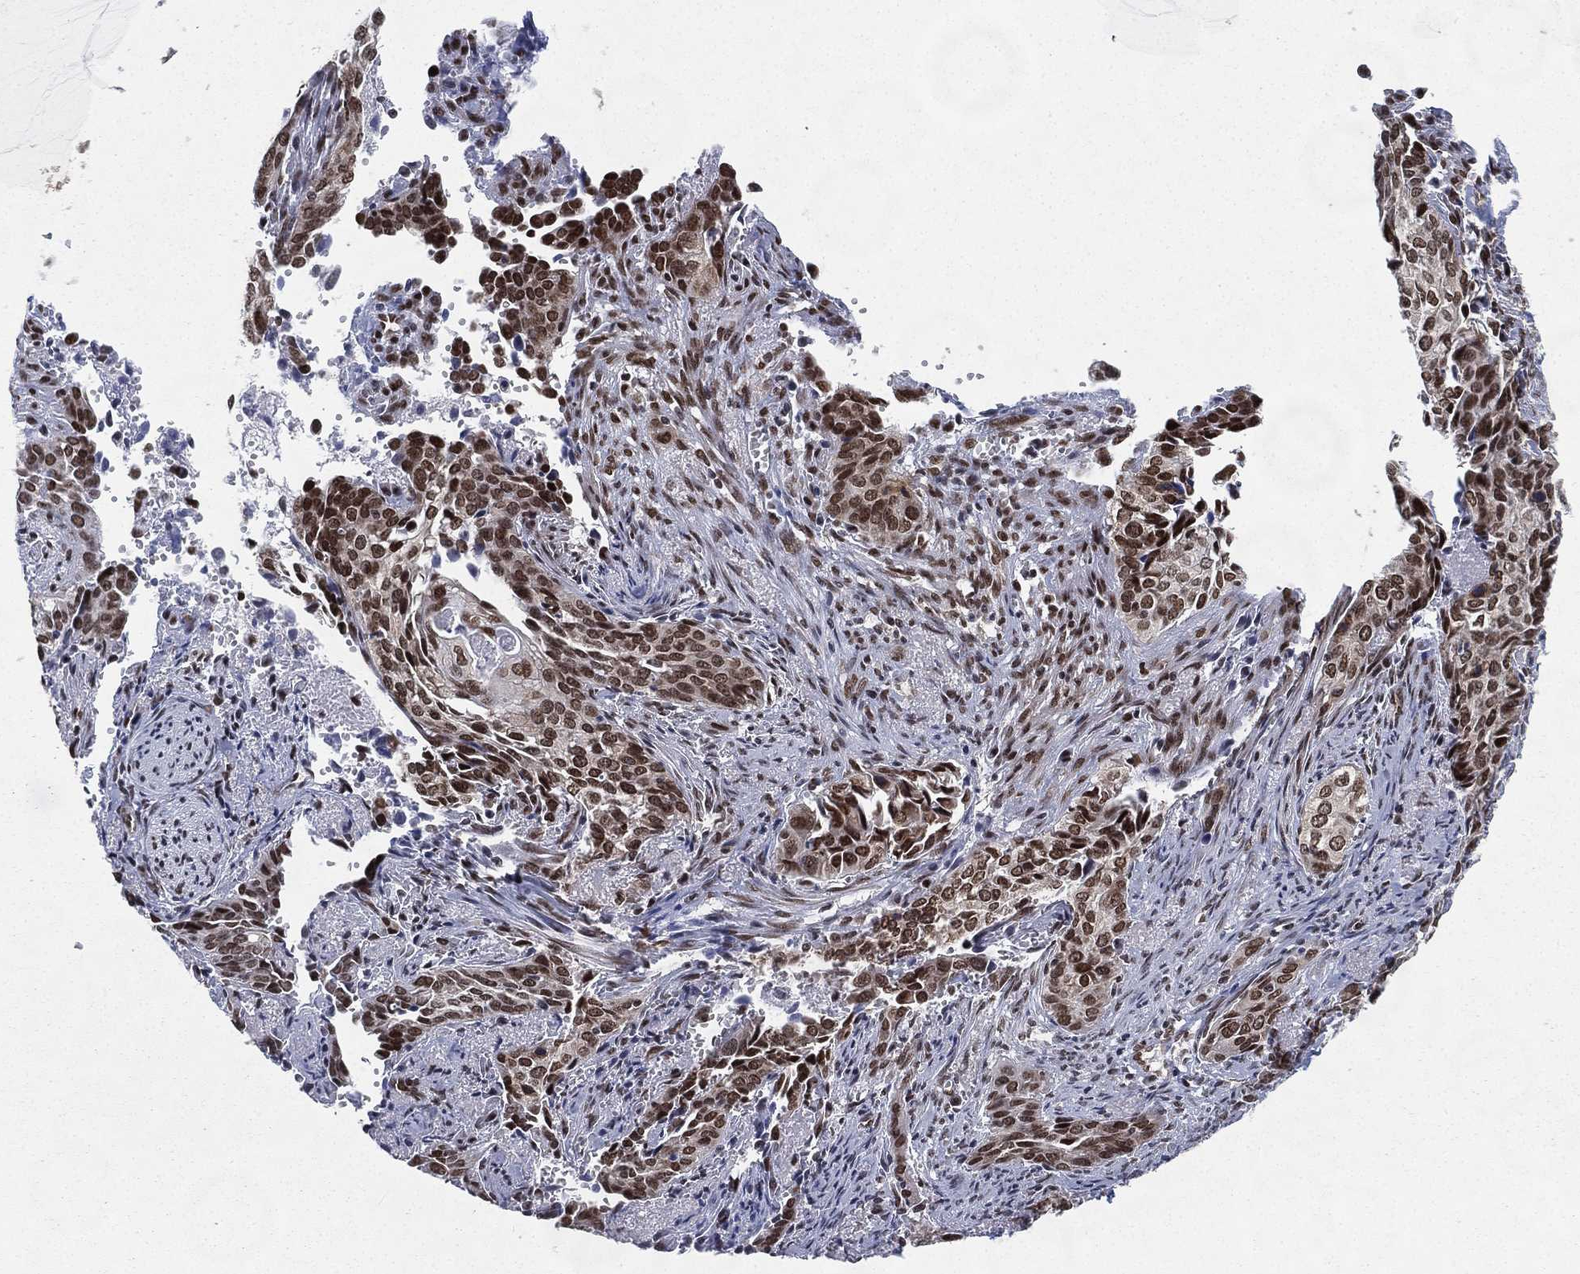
{"staining": {"intensity": "moderate", "quantity": ">75%", "location": "nuclear"}, "tissue": "cervical cancer", "cell_type": "Tumor cells", "image_type": "cancer", "snomed": [{"axis": "morphology", "description": "Squamous cell carcinoma, NOS"}, {"axis": "topography", "description": "Cervix"}], "caption": "Cervical squamous cell carcinoma stained with IHC reveals moderate nuclear expression in approximately >75% of tumor cells.", "gene": "FUBP3", "patient": {"sex": "female", "age": 29}}